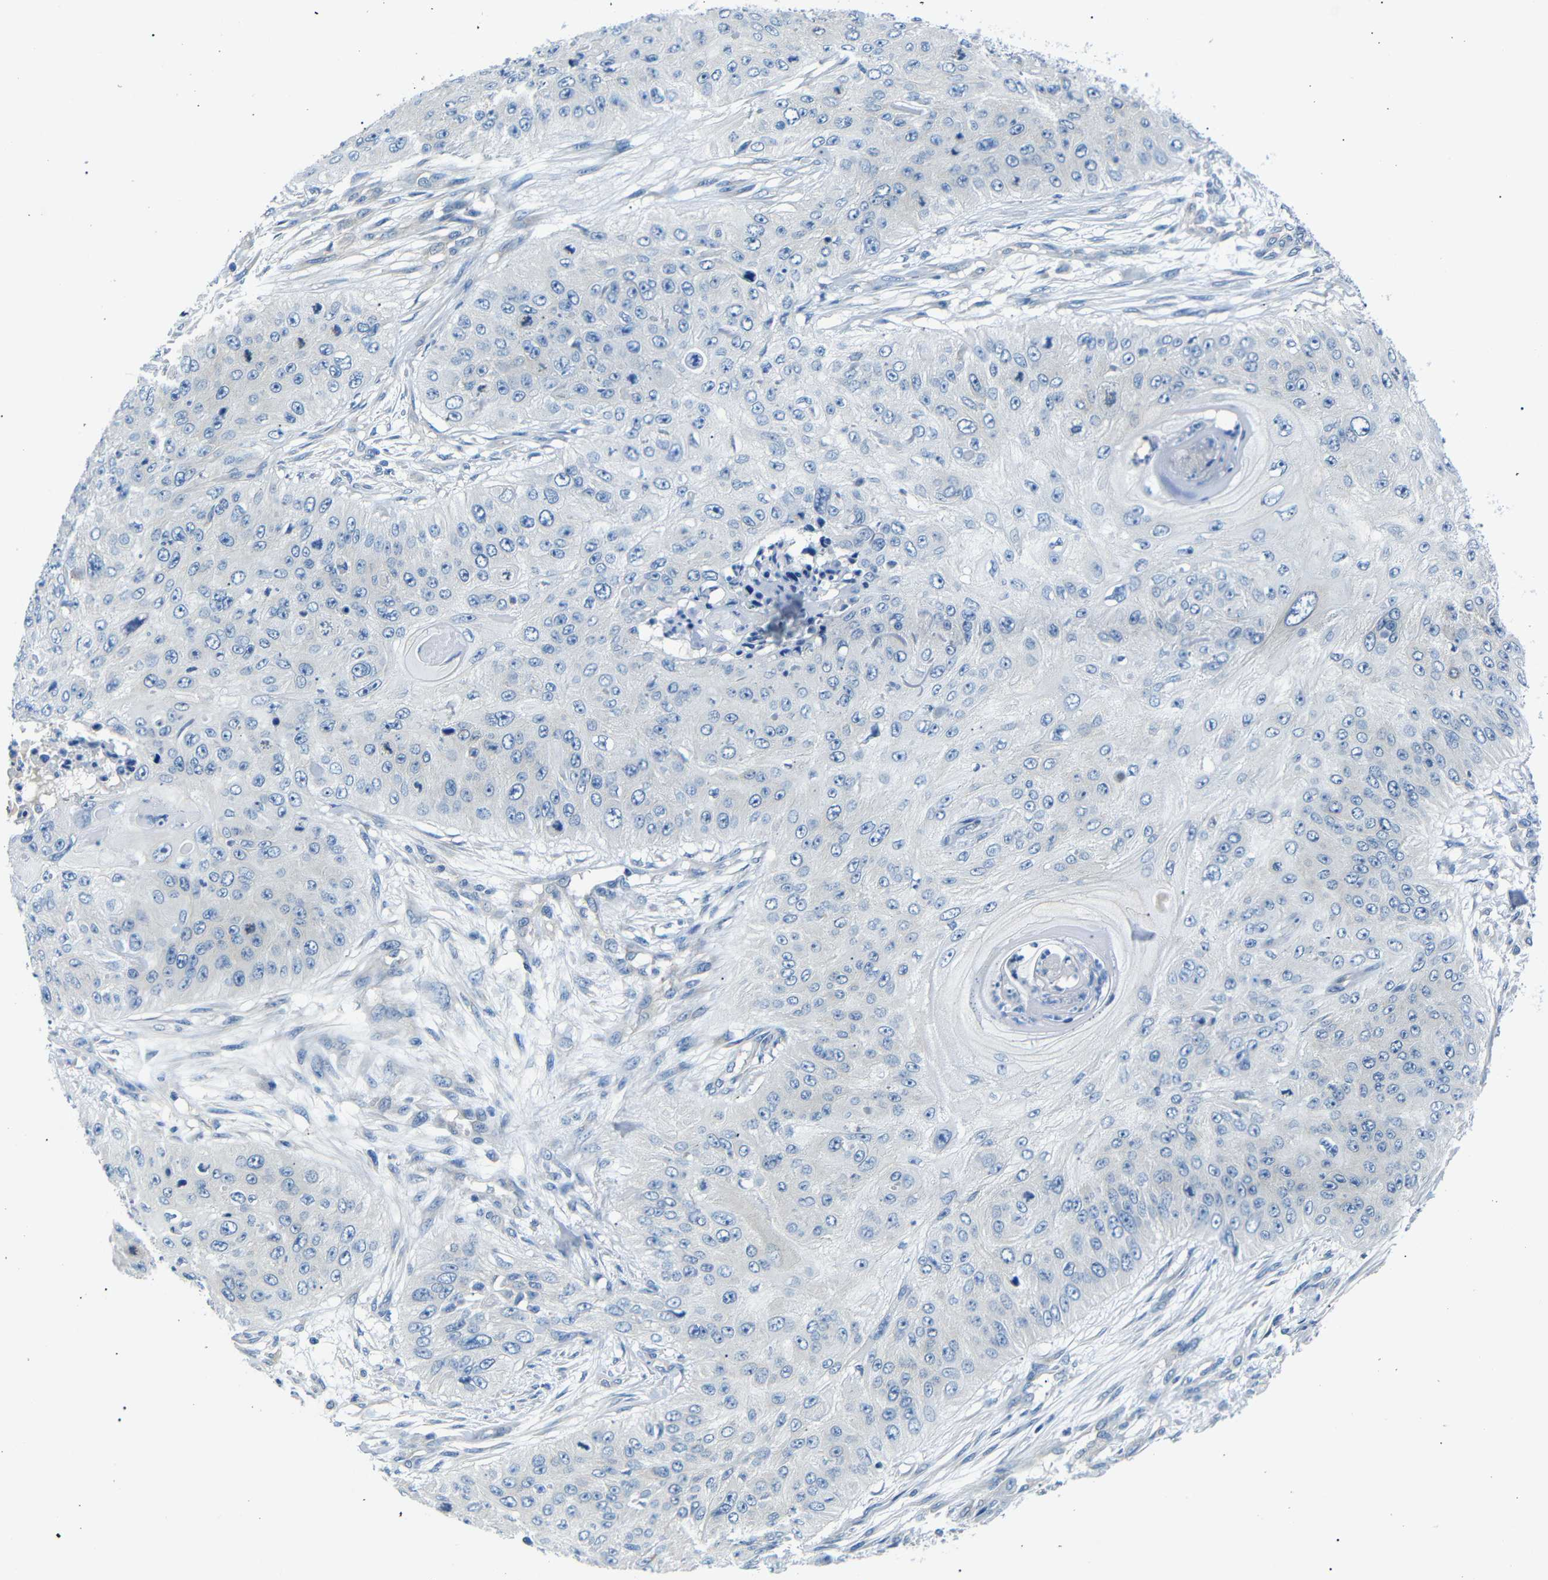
{"staining": {"intensity": "negative", "quantity": "none", "location": "none"}, "tissue": "skin cancer", "cell_type": "Tumor cells", "image_type": "cancer", "snomed": [{"axis": "morphology", "description": "Squamous cell carcinoma, NOS"}, {"axis": "topography", "description": "Skin"}], "caption": "Tumor cells are negative for protein expression in human squamous cell carcinoma (skin).", "gene": "DCP1A", "patient": {"sex": "female", "age": 80}}